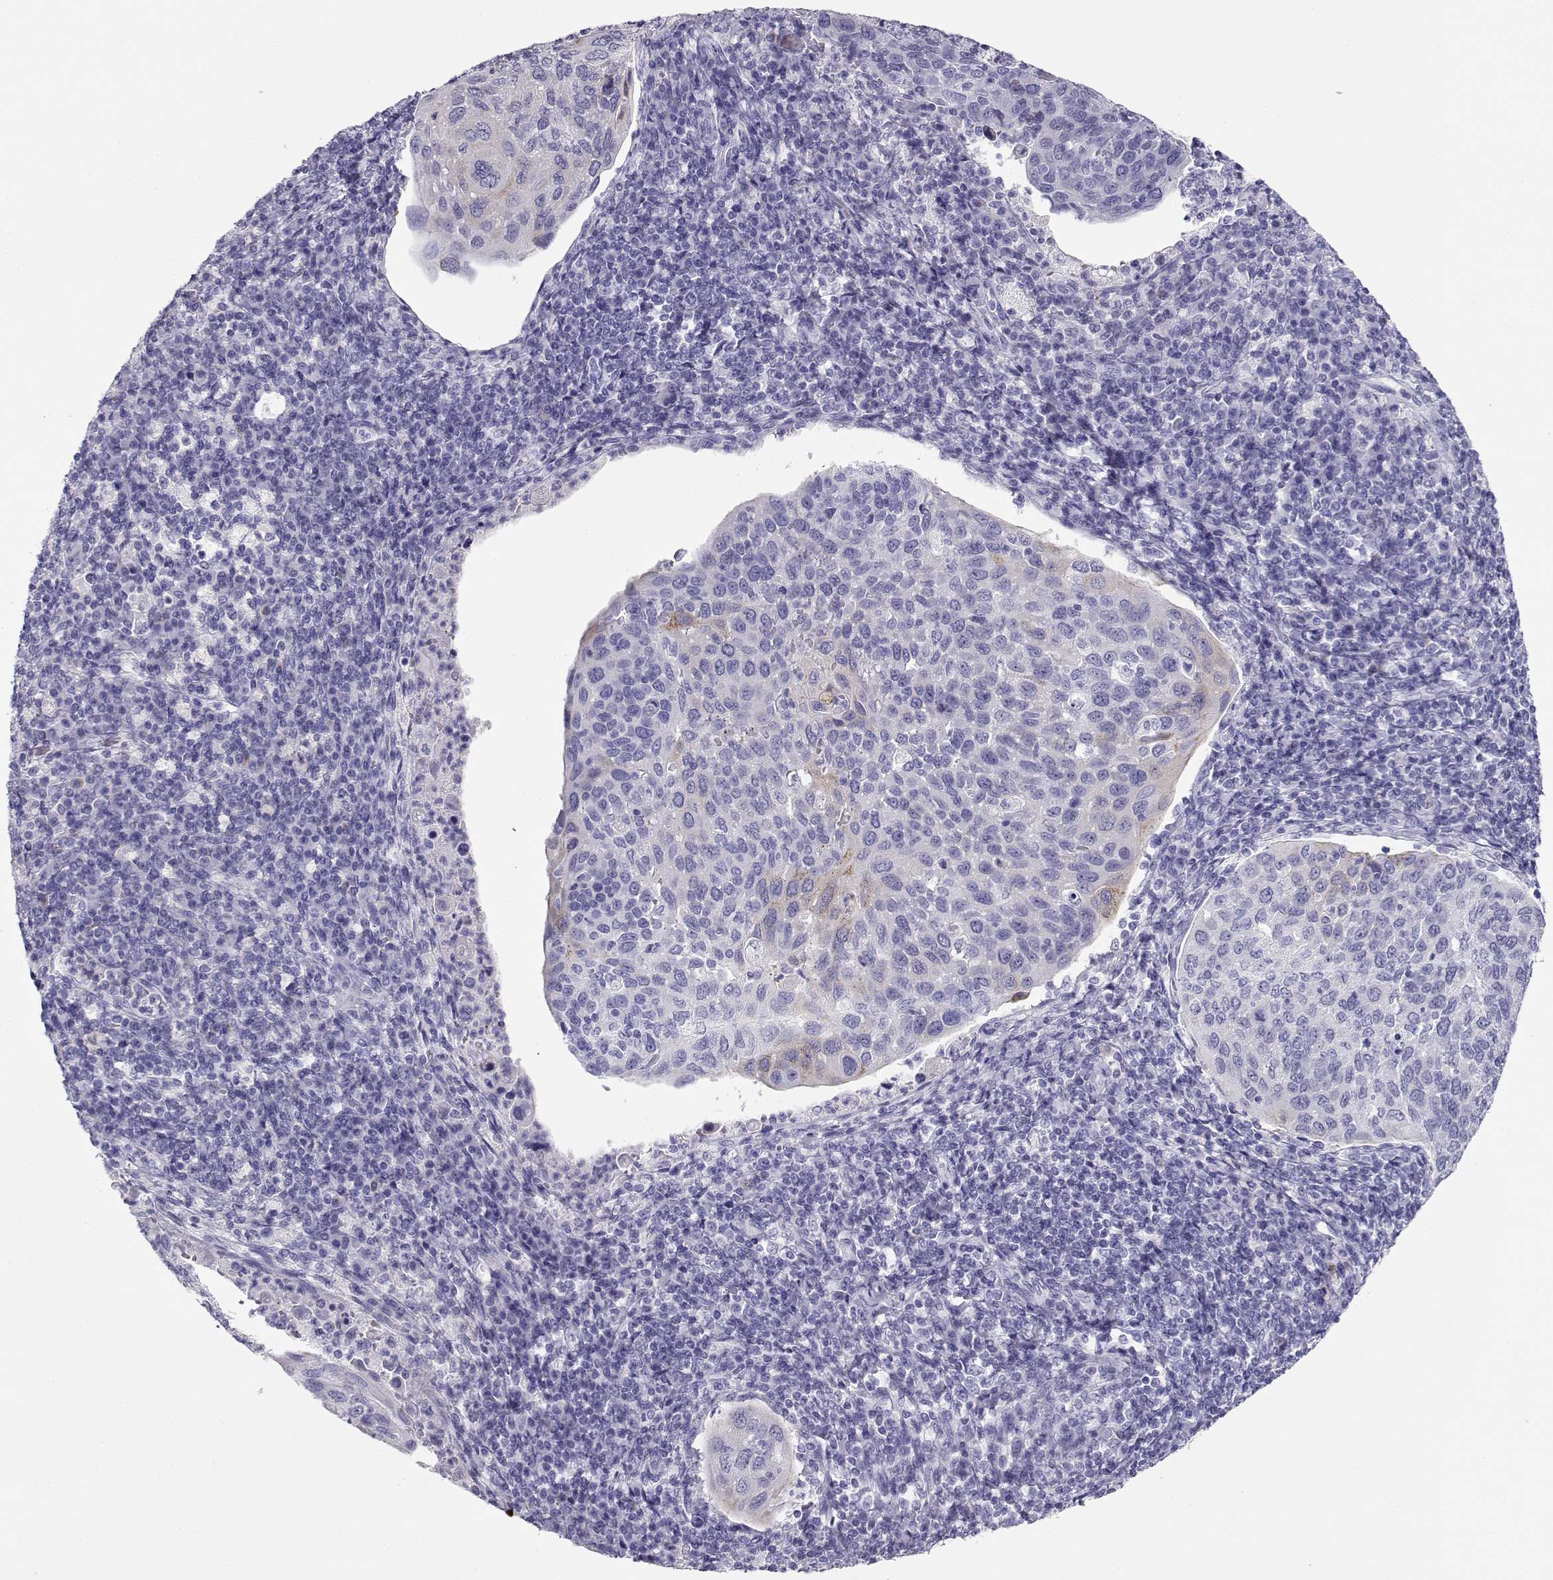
{"staining": {"intensity": "negative", "quantity": "none", "location": "none"}, "tissue": "cervical cancer", "cell_type": "Tumor cells", "image_type": "cancer", "snomed": [{"axis": "morphology", "description": "Squamous cell carcinoma, NOS"}, {"axis": "topography", "description": "Cervix"}], "caption": "An immunohistochemistry photomicrograph of cervical cancer is shown. There is no staining in tumor cells of cervical cancer. Nuclei are stained in blue.", "gene": "CRX", "patient": {"sex": "female", "age": 54}}